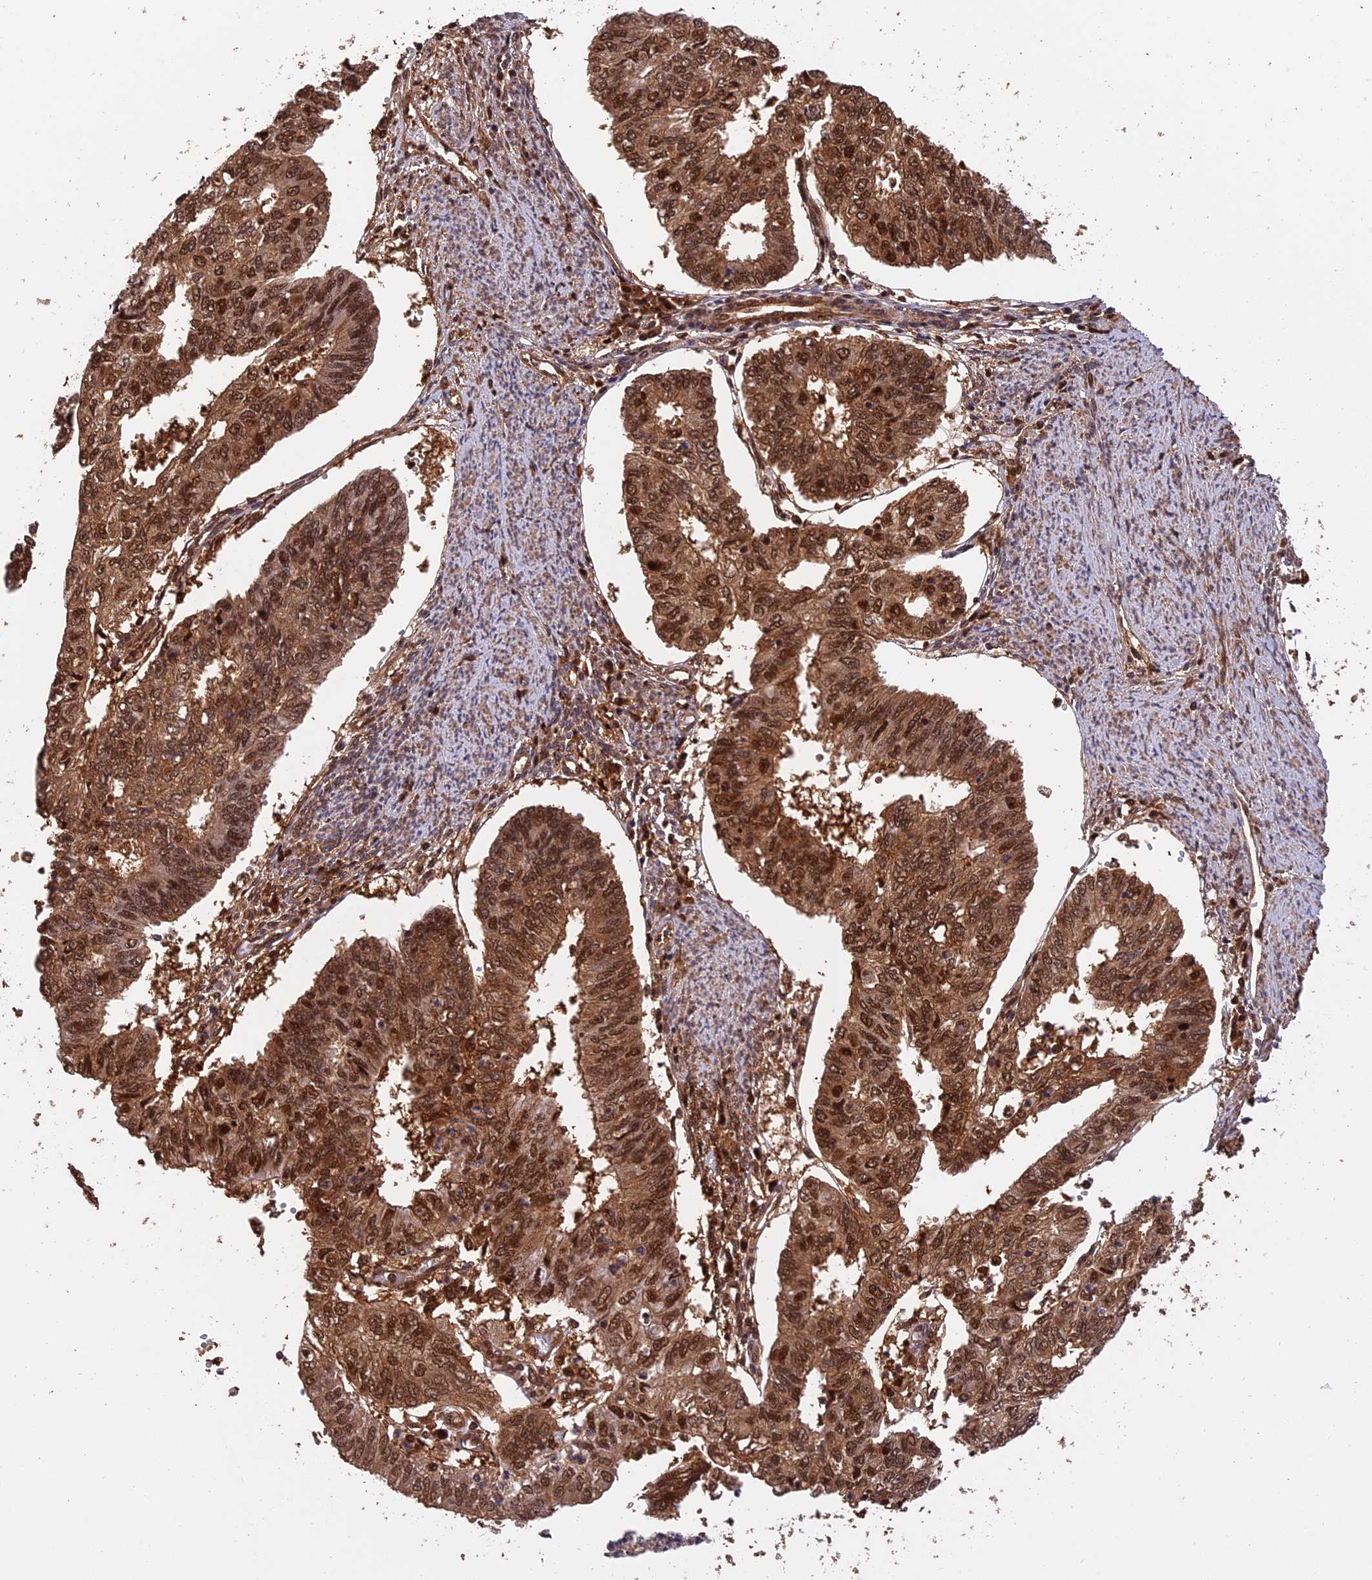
{"staining": {"intensity": "strong", "quantity": ">75%", "location": "cytoplasmic/membranous,nuclear"}, "tissue": "endometrial cancer", "cell_type": "Tumor cells", "image_type": "cancer", "snomed": [{"axis": "morphology", "description": "Adenocarcinoma, NOS"}, {"axis": "topography", "description": "Endometrium"}], "caption": "A micrograph showing strong cytoplasmic/membranous and nuclear positivity in about >75% of tumor cells in adenocarcinoma (endometrial), as visualized by brown immunohistochemical staining.", "gene": "PSMB3", "patient": {"sex": "female", "age": 68}}